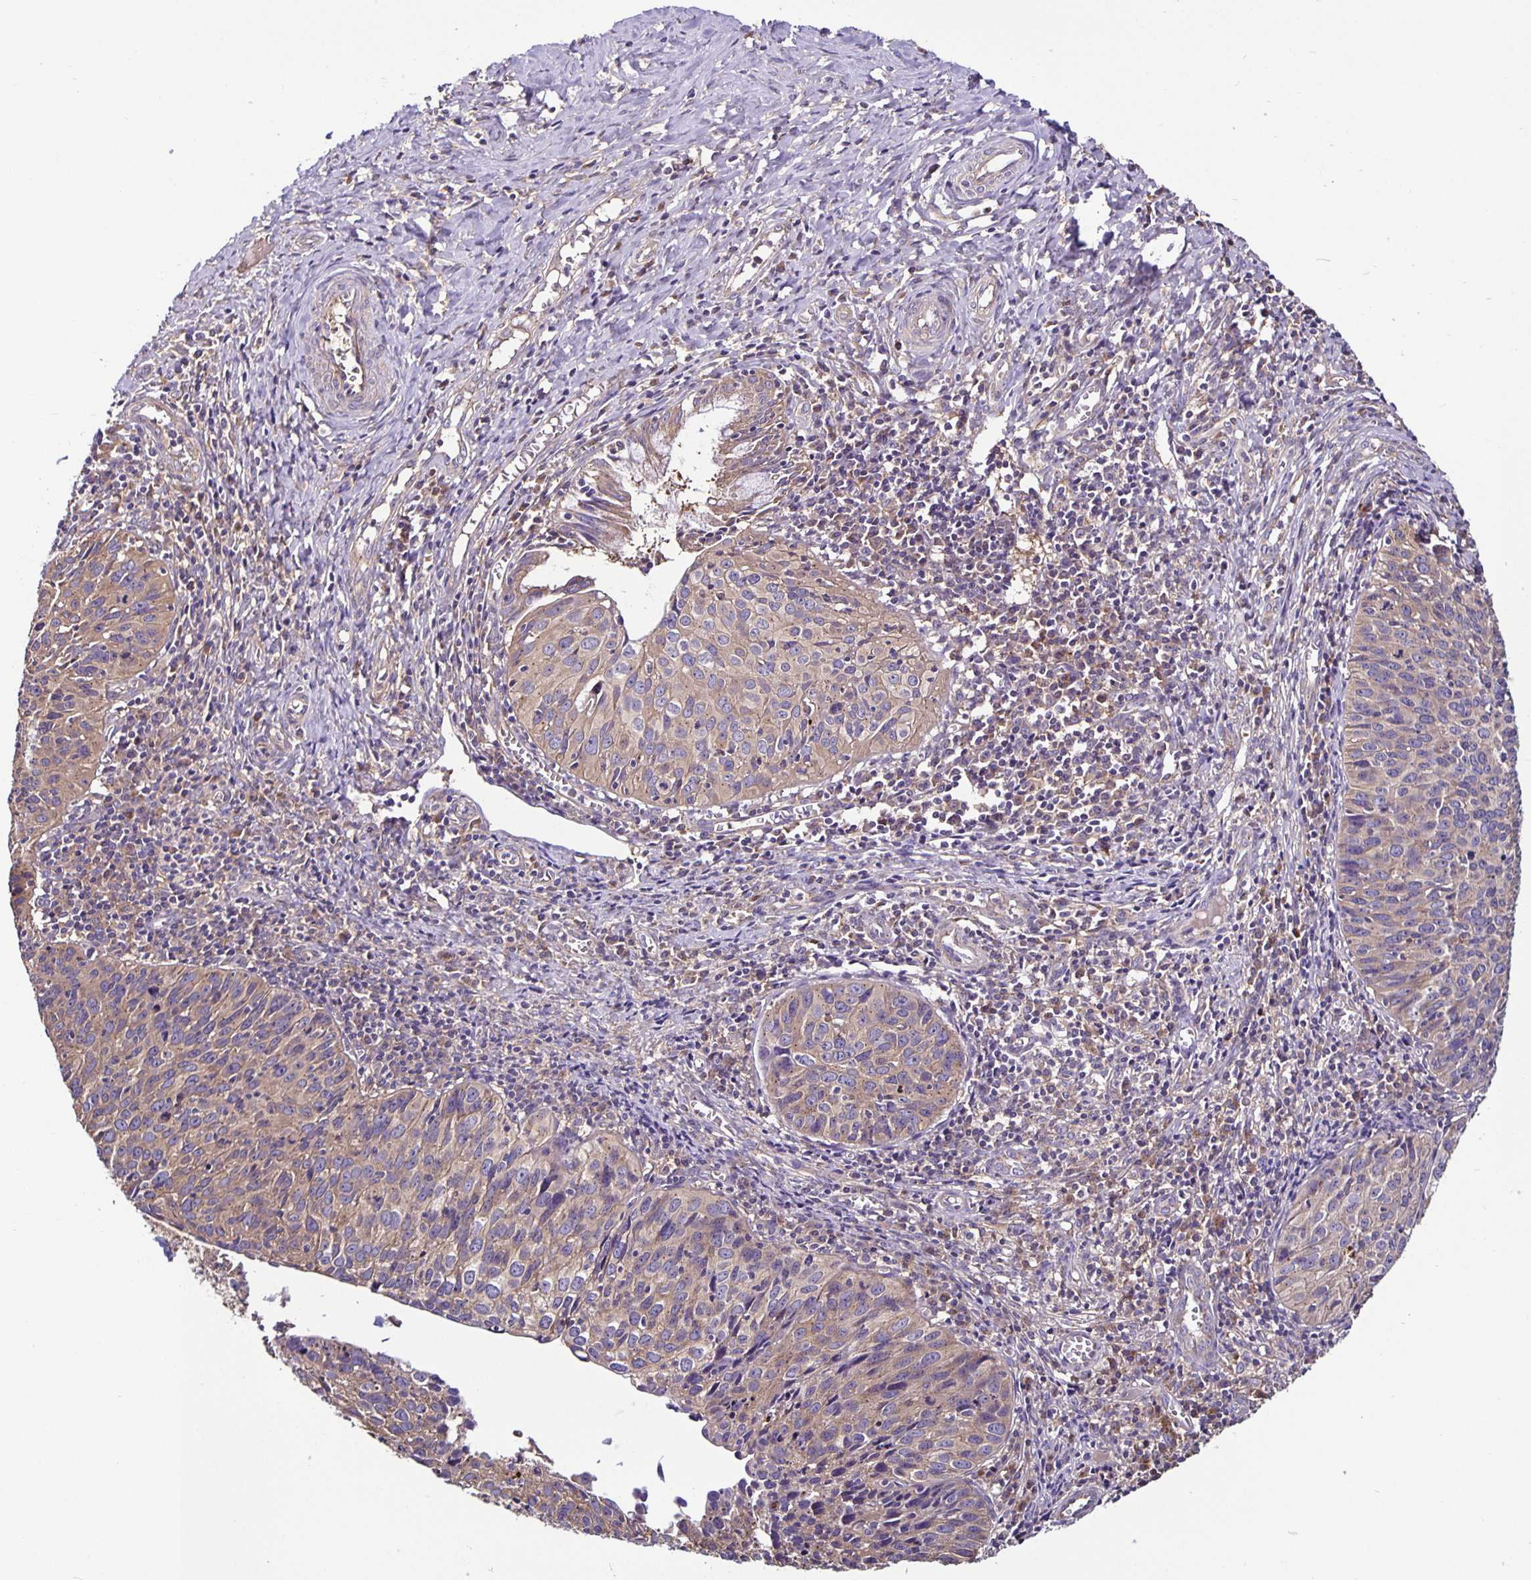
{"staining": {"intensity": "weak", "quantity": "25%-75%", "location": "cytoplasmic/membranous"}, "tissue": "cervical cancer", "cell_type": "Tumor cells", "image_type": "cancer", "snomed": [{"axis": "morphology", "description": "Squamous cell carcinoma, NOS"}, {"axis": "topography", "description": "Cervix"}], "caption": "Protein staining of squamous cell carcinoma (cervical) tissue displays weak cytoplasmic/membranous staining in about 25%-75% of tumor cells.", "gene": "SNX5", "patient": {"sex": "female", "age": 31}}